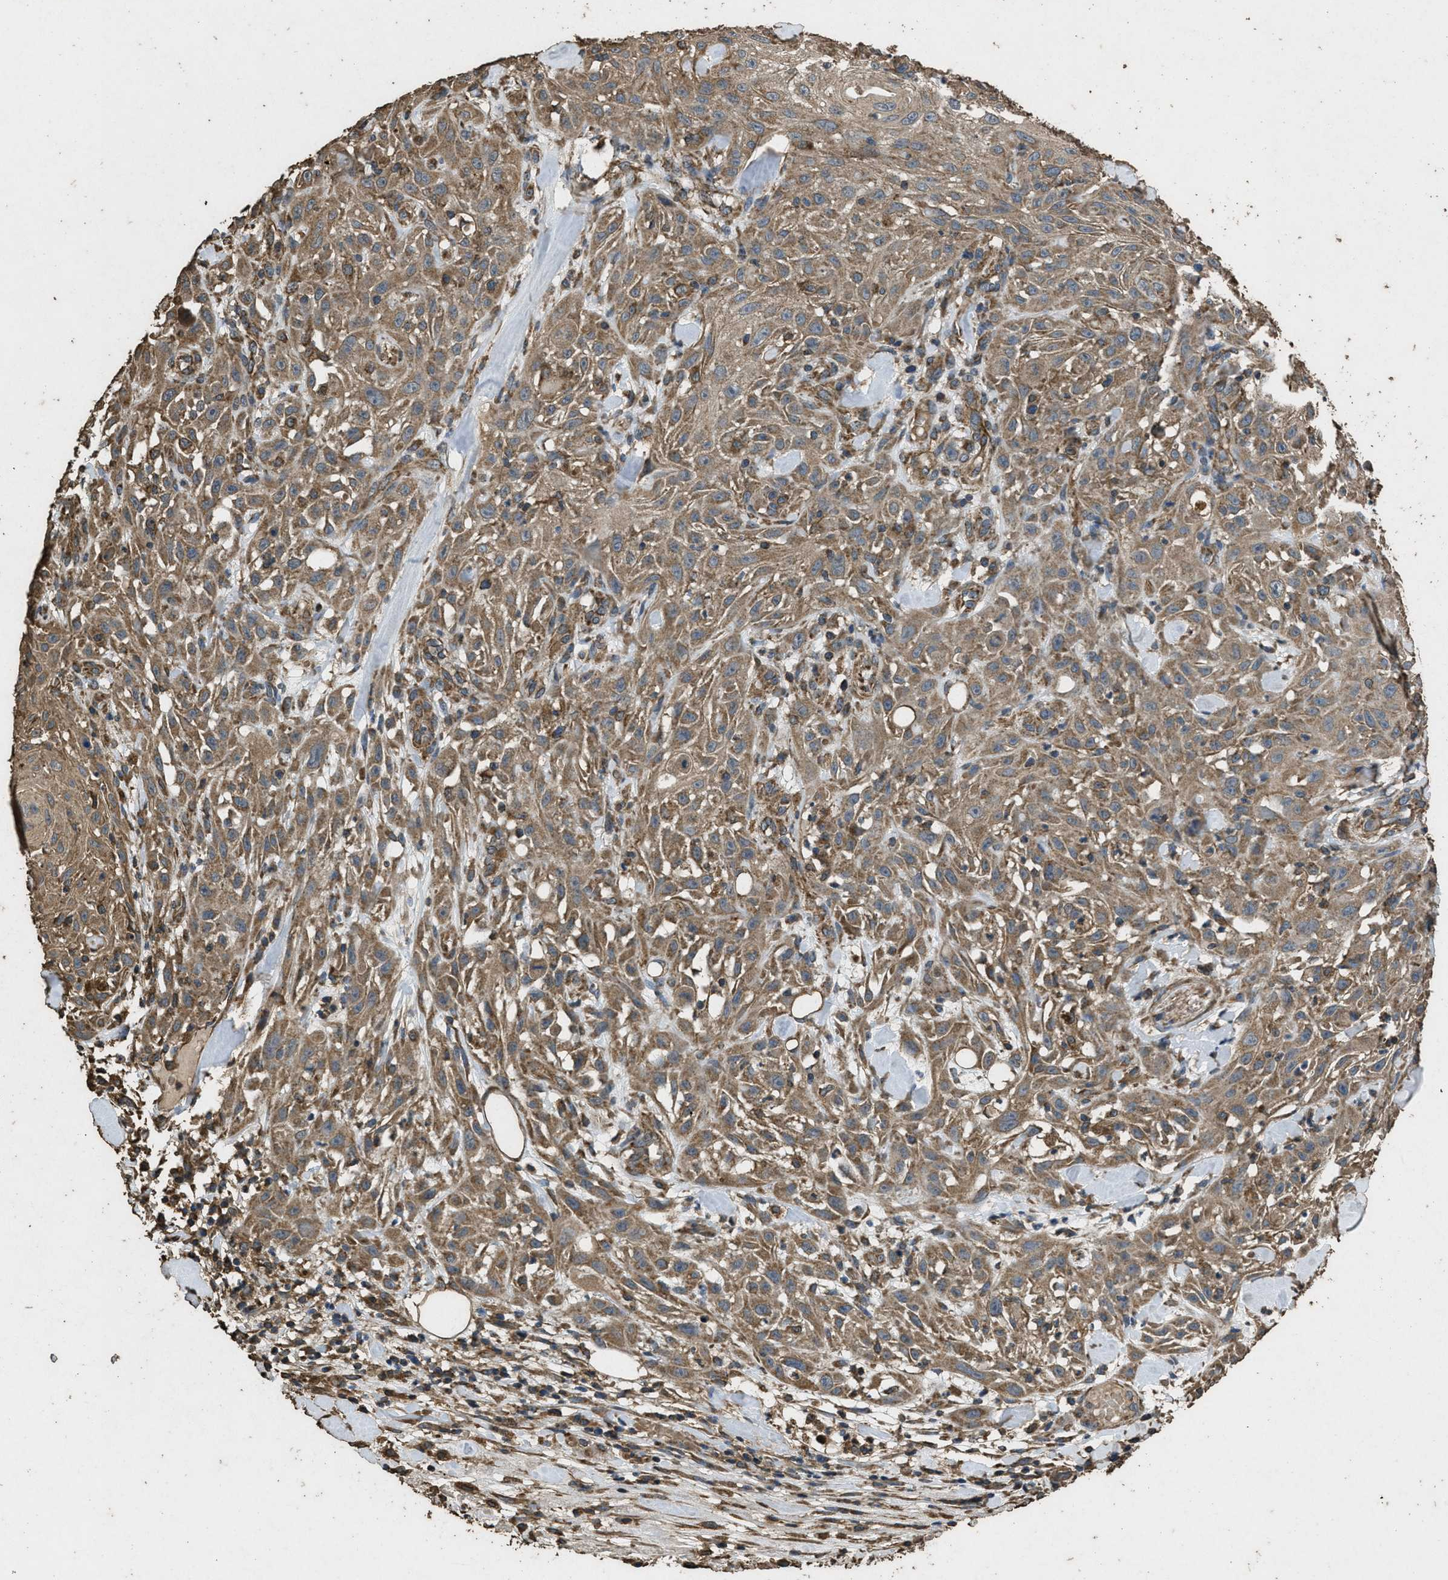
{"staining": {"intensity": "moderate", "quantity": ">75%", "location": "cytoplasmic/membranous"}, "tissue": "skin cancer", "cell_type": "Tumor cells", "image_type": "cancer", "snomed": [{"axis": "morphology", "description": "Squamous cell carcinoma, NOS"}, {"axis": "topography", "description": "Skin"}], "caption": "Immunohistochemistry (IHC) photomicrograph of neoplastic tissue: human squamous cell carcinoma (skin) stained using IHC demonstrates medium levels of moderate protein expression localized specifically in the cytoplasmic/membranous of tumor cells, appearing as a cytoplasmic/membranous brown color.", "gene": "CYRIA", "patient": {"sex": "male", "age": 75}}